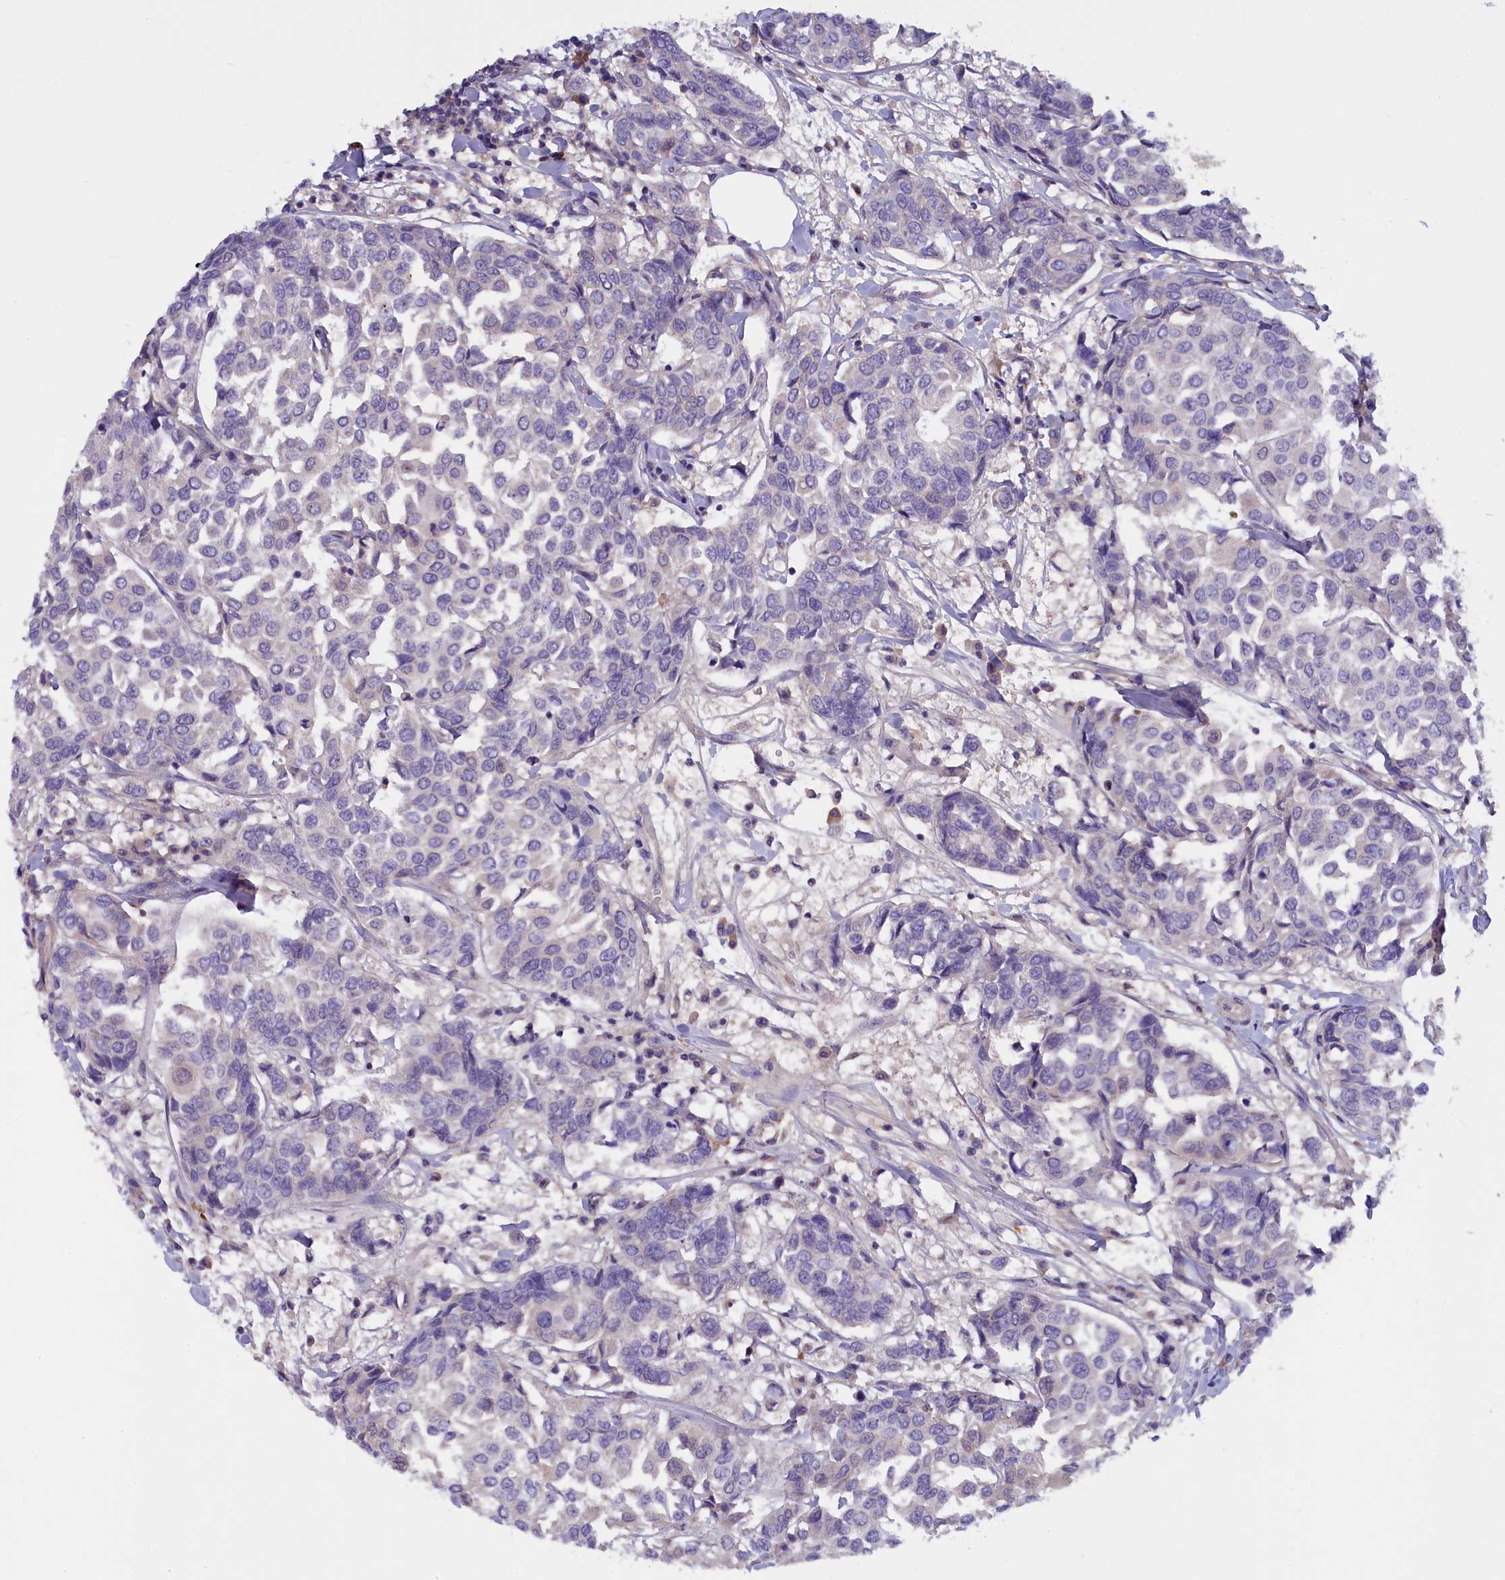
{"staining": {"intensity": "weak", "quantity": "<25%", "location": "cytoplasmic/membranous"}, "tissue": "breast cancer", "cell_type": "Tumor cells", "image_type": "cancer", "snomed": [{"axis": "morphology", "description": "Duct carcinoma"}, {"axis": "topography", "description": "Breast"}], "caption": "A high-resolution image shows immunohistochemistry (IHC) staining of breast cancer, which demonstrates no significant expression in tumor cells. Brightfield microscopy of immunohistochemistry stained with DAB (brown) and hematoxylin (blue), captured at high magnification.", "gene": "NUBP1", "patient": {"sex": "female", "age": 55}}